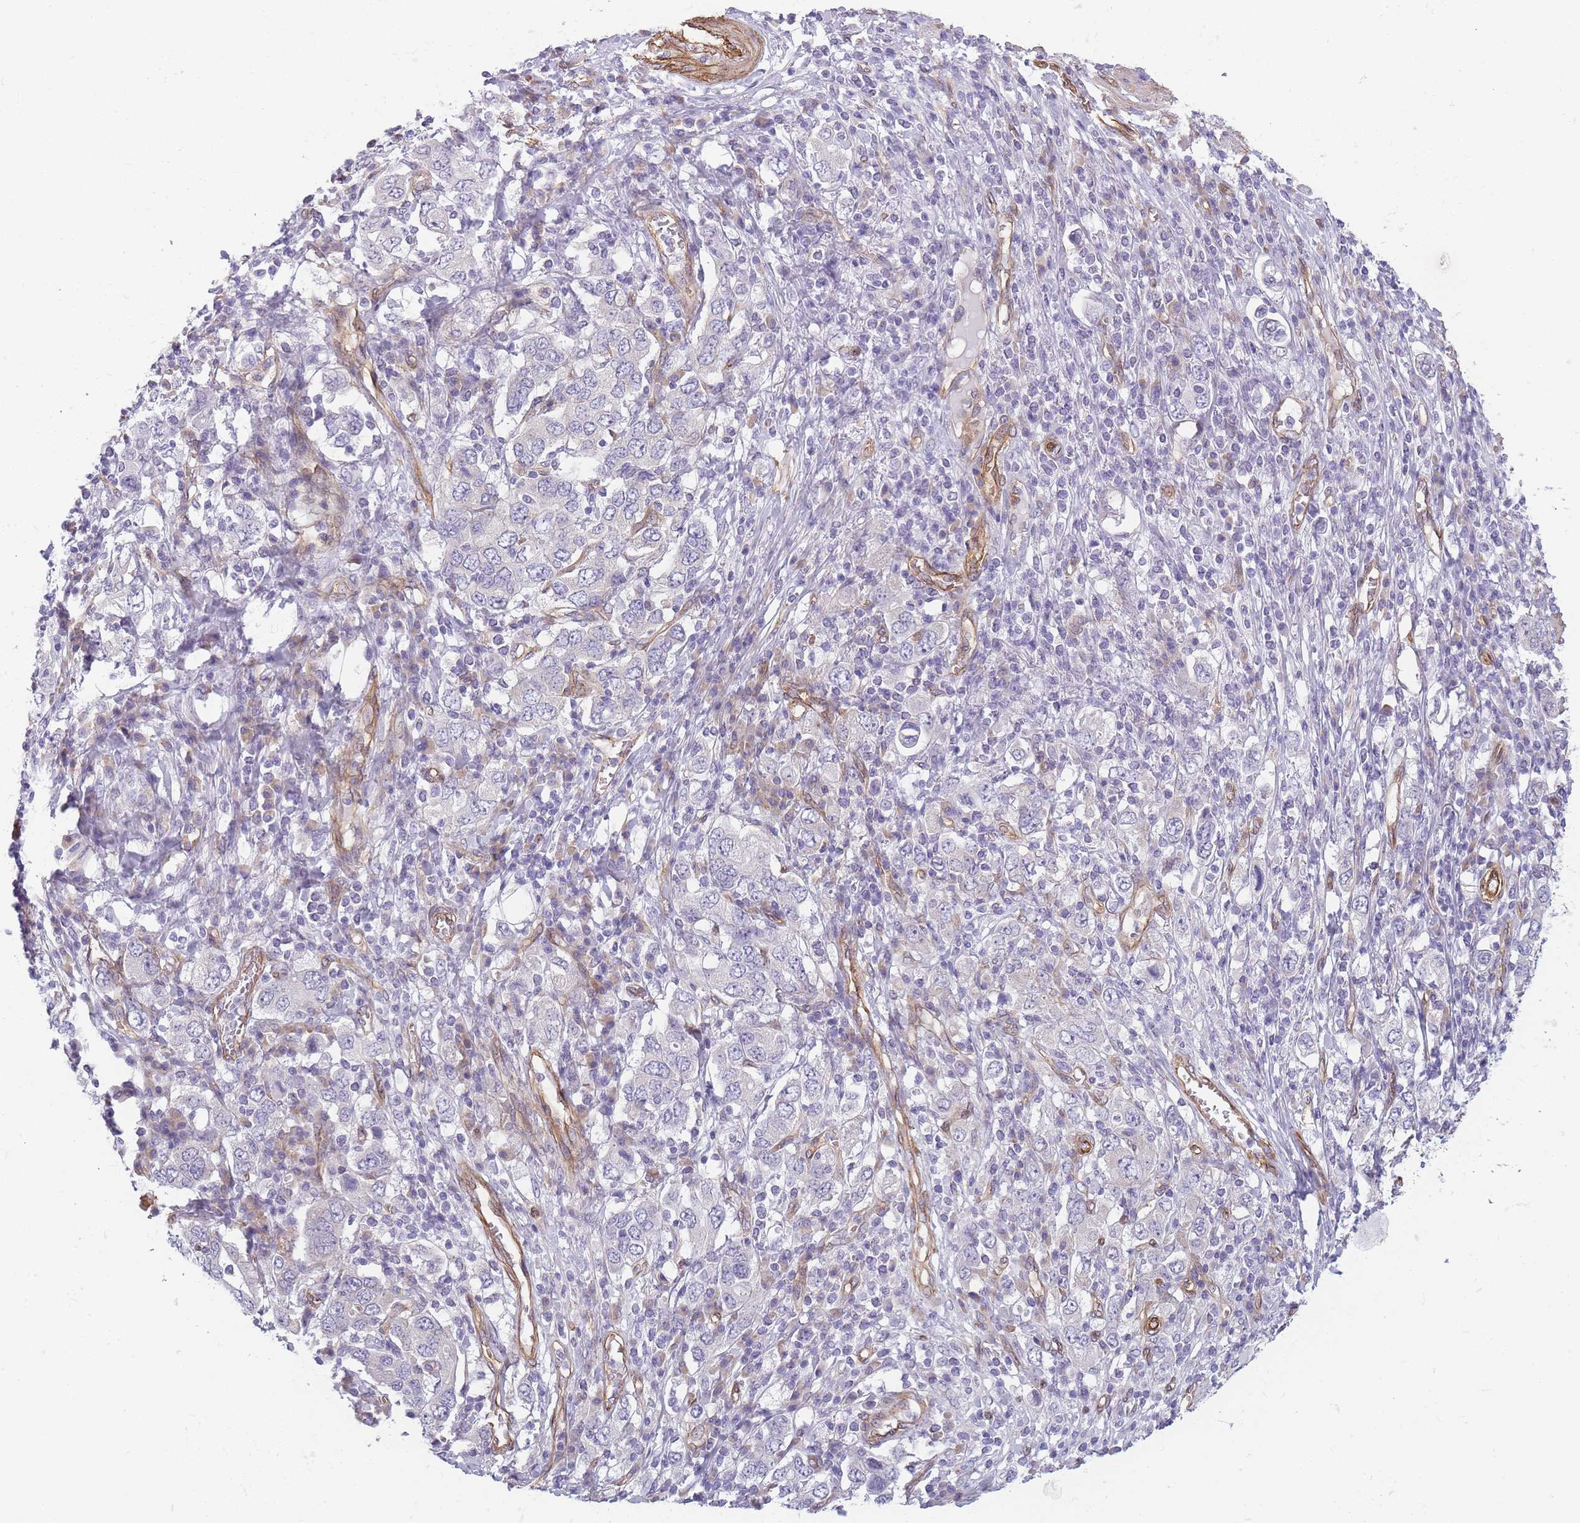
{"staining": {"intensity": "negative", "quantity": "none", "location": "none"}, "tissue": "stomach cancer", "cell_type": "Tumor cells", "image_type": "cancer", "snomed": [{"axis": "morphology", "description": "Adenocarcinoma, NOS"}, {"axis": "topography", "description": "Stomach, upper"}, {"axis": "topography", "description": "Stomach"}], "caption": "Protein analysis of stomach adenocarcinoma demonstrates no significant expression in tumor cells. (DAB IHC, high magnification).", "gene": "OR6B3", "patient": {"sex": "male", "age": 62}}